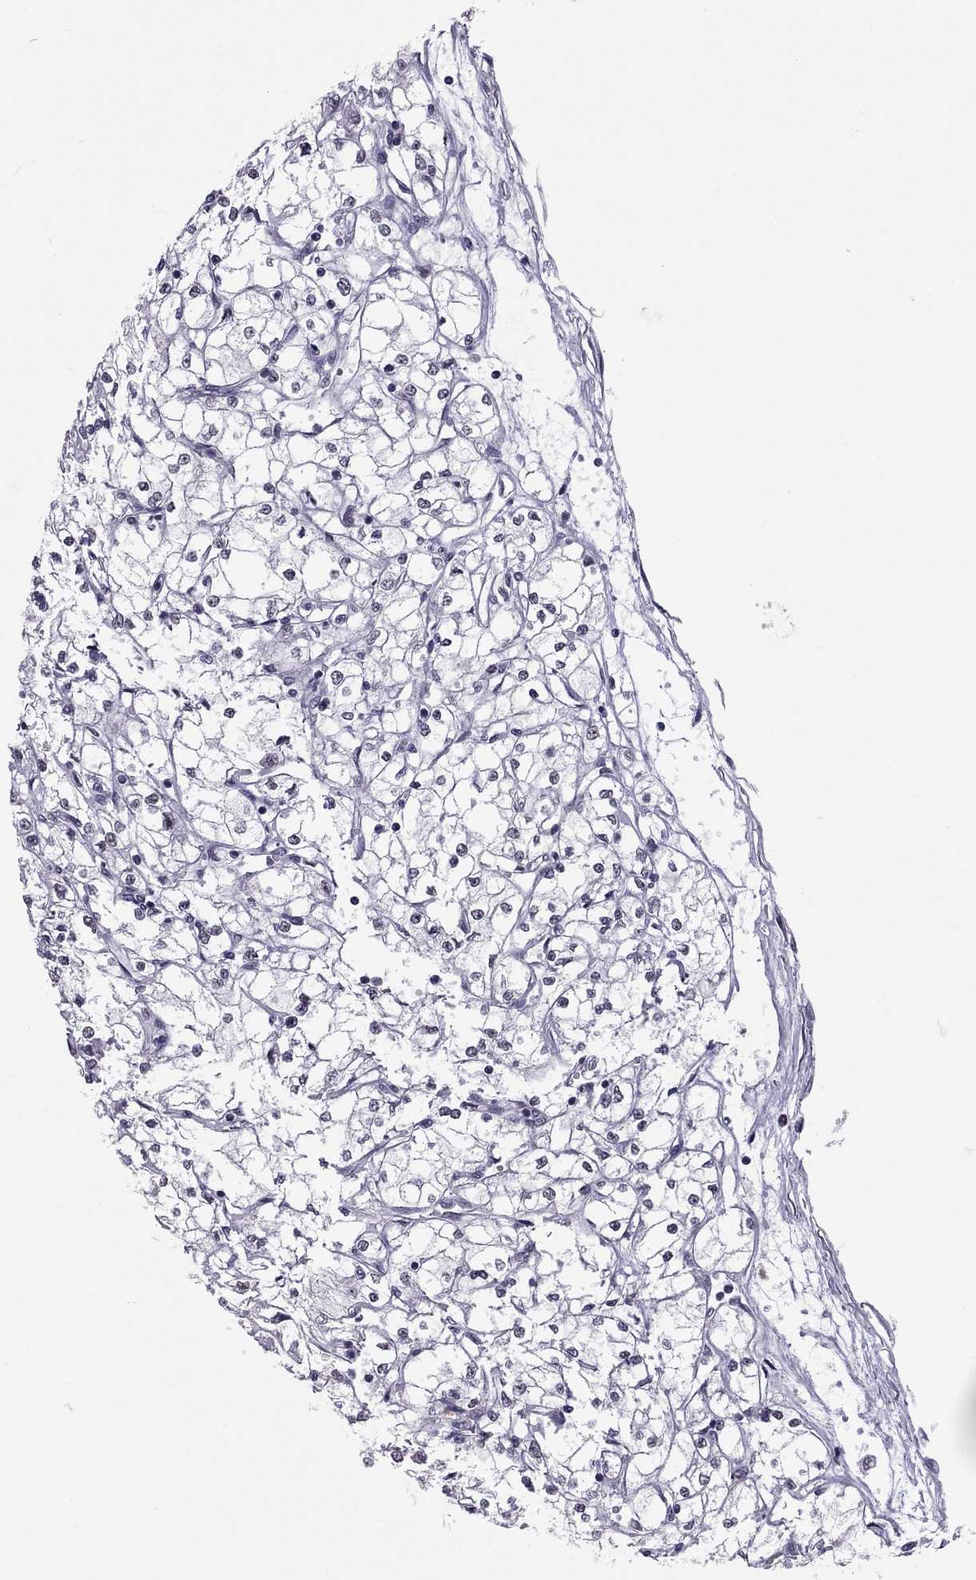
{"staining": {"intensity": "negative", "quantity": "none", "location": "none"}, "tissue": "renal cancer", "cell_type": "Tumor cells", "image_type": "cancer", "snomed": [{"axis": "morphology", "description": "Adenocarcinoma, NOS"}, {"axis": "topography", "description": "Kidney"}], "caption": "Tumor cells show no significant protein positivity in renal cancer.", "gene": "PPP1R3A", "patient": {"sex": "male", "age": 67}}